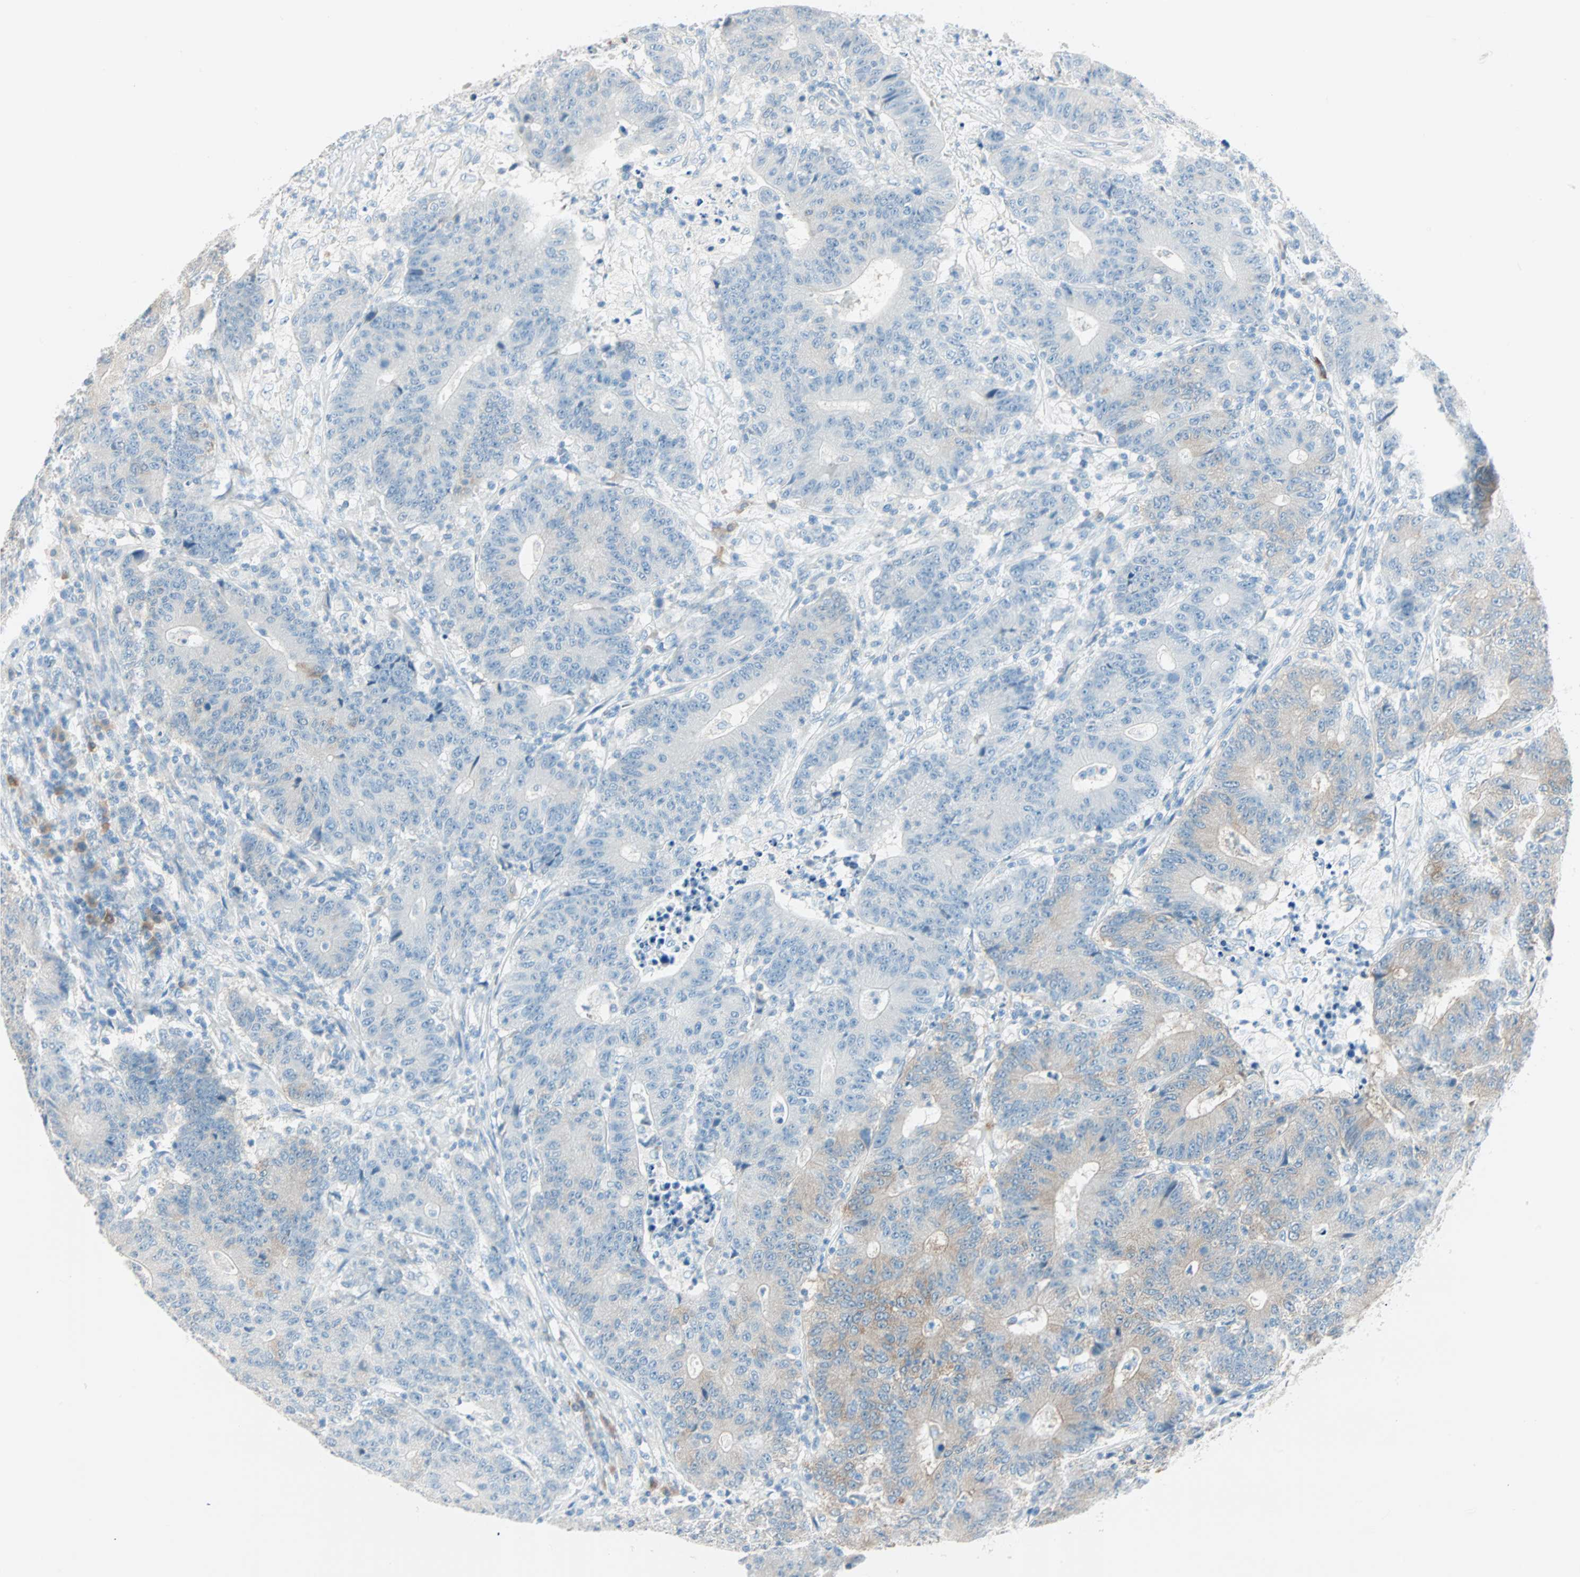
{"staining": {"intensity": "weak", "quantity": "25%-75%", "location": "cytoplasmic/membranous"}, "tissue": "colorectal cancer", "cell_type": "Tumor cells", "image_type": "cancer", "snomed": [{"axis": "morphology", "description": "Normal tissue, NOS"}, {"axis": "morphology", "description": "Adenocarcinoma, NOS"}, {"axis": "topography", "description": "Colon"}], "caption": "Adenocarcinoma (colorectal) tissue exhibits weak cytoplasmic/membranous staining in approximately 25%-75% of tumor cells (Brightfield microscopy of DAB IHC at high magnification).", "gene": "ATF6", "patient": {"sex": "female", "age": 75}}